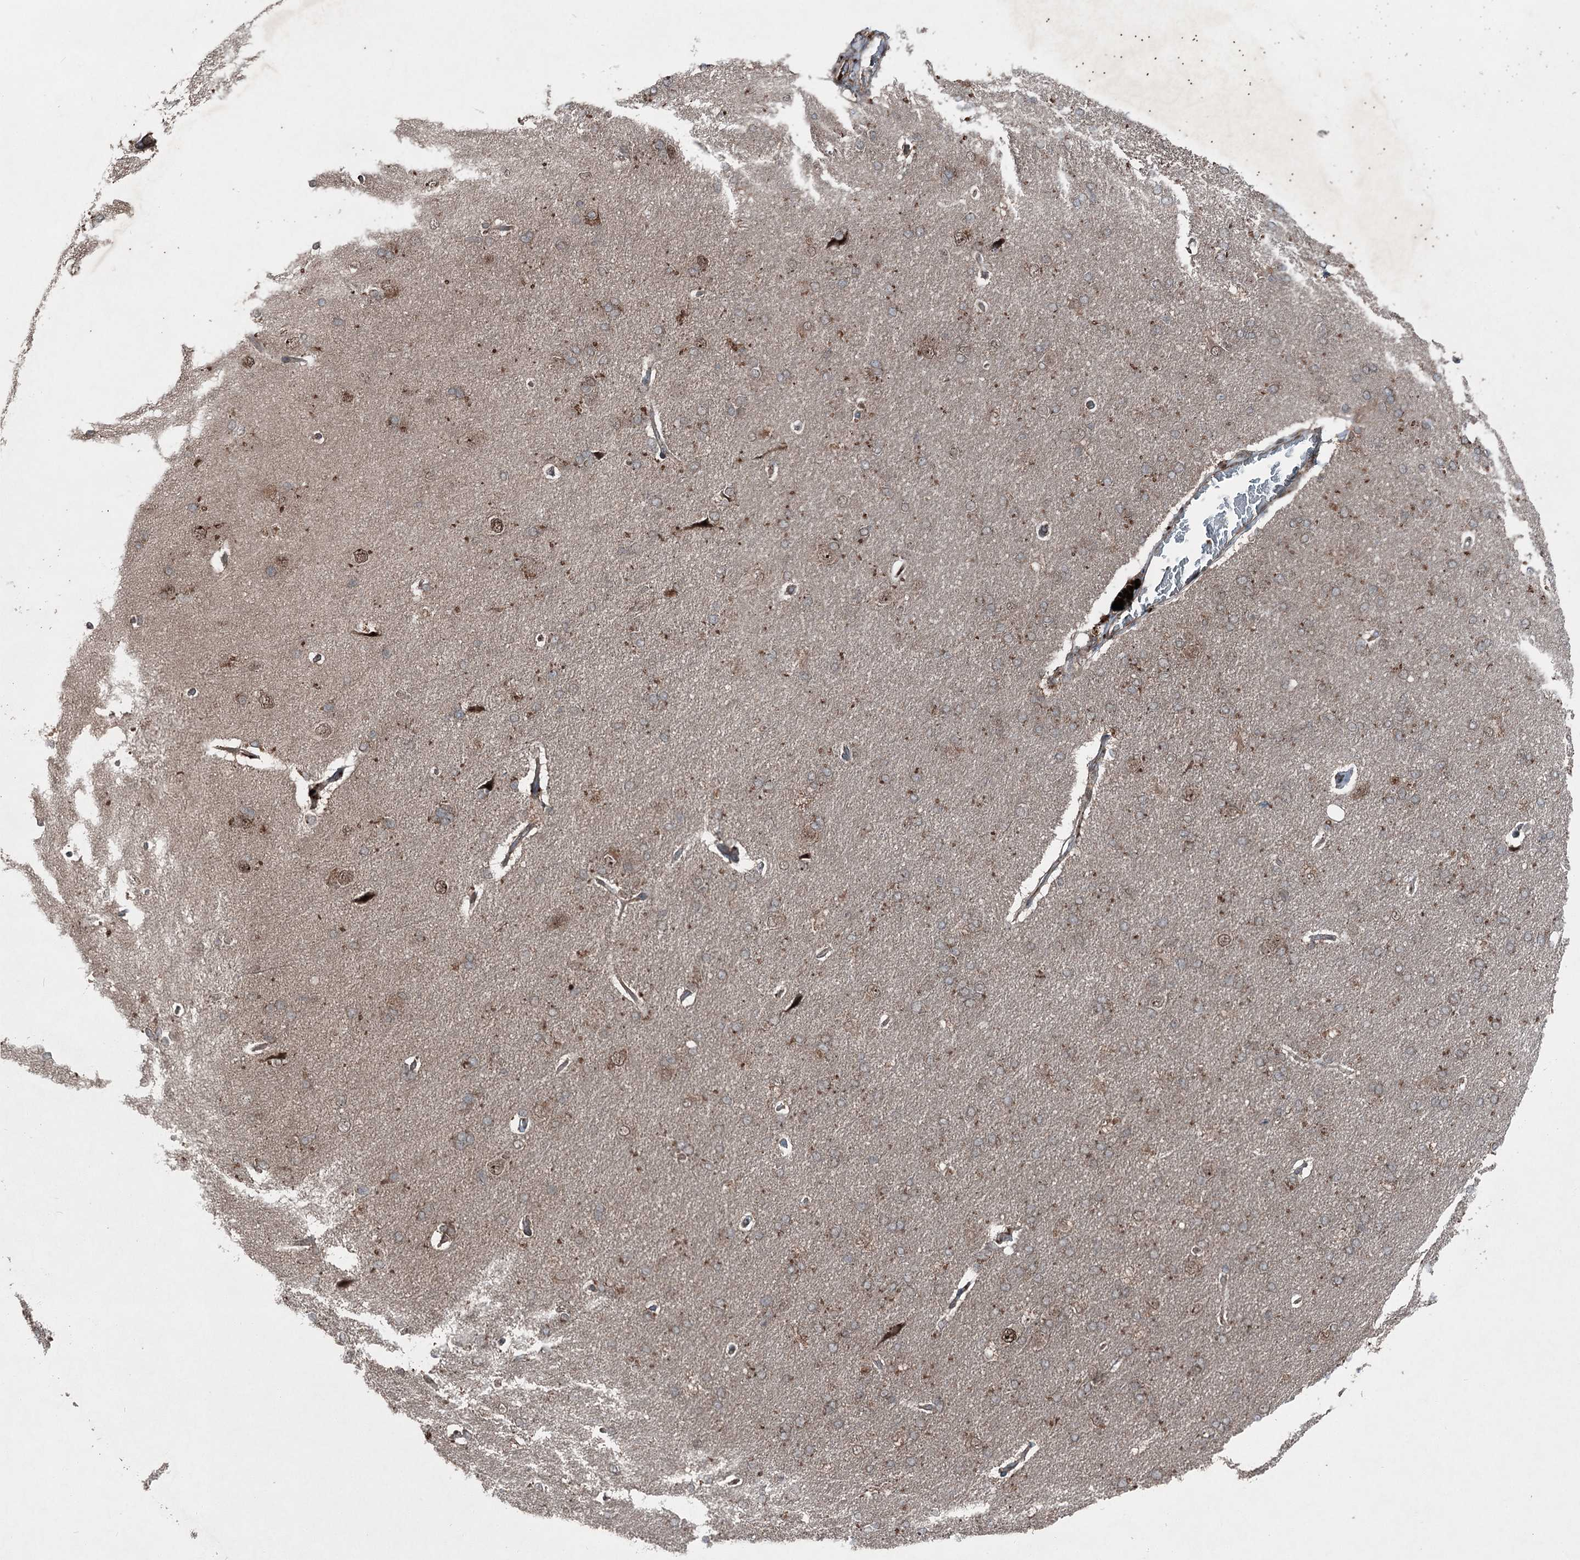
{"staining": {"intensity": "moderate", "quantity": "25%-75%", "location": "cytoplasmic/membranous,nuclear"}, "tissue": "cerebral cortex", "cell_type": "Endothelial cells", "image_type": "normal", "snomed": [{"axis": "morphology", "description": "Normal tissue, NOS"}, {"axis": "topography", "description": "Cerebral cortex"}], "caption": "Immunohistochemical staining of normal human cerebral cortex exhibits 25%-75% levels of moderate cytoplasmic/membranous,nuclear protein staining in approximately 25%-75% of endothelial cells. (DAB IHC, brown staining for protein, blue staining for nuclei).", "gene": "BORCS7", "patient": {"sex": "male", "age": 62}}